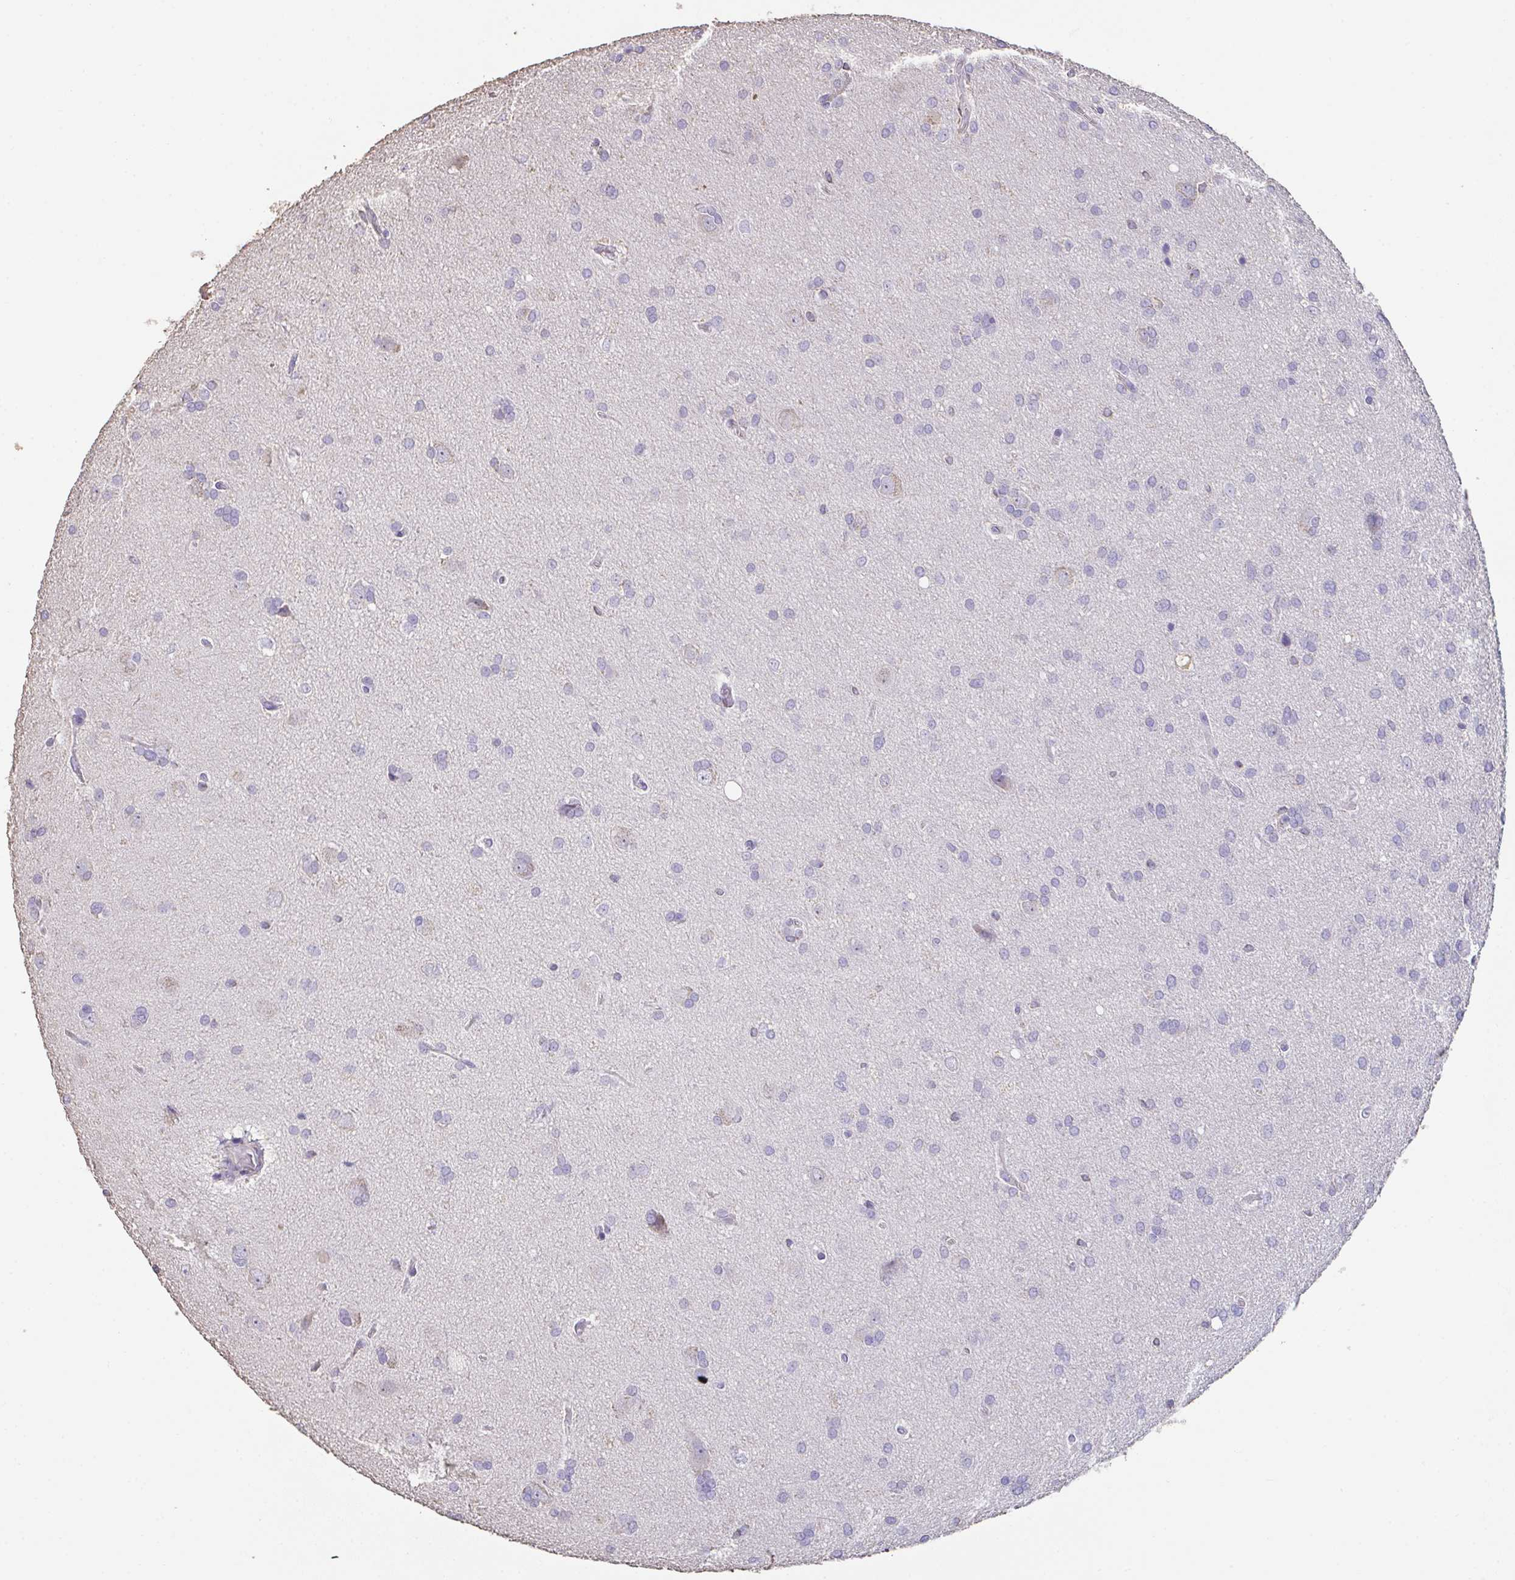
{"staining": {"intensity": "negative", "quantity": "none", "location": "none"}, "tissue": "glioma", "cell_type": "Tumor cells", "image_type": "cancer", "snomed": [{"axis": "morphology", "description": "Glioma, malignant, Low grade"}, {"axis": "topography", "description": "Brain"}], "caption": "A histopathology image of human malignant low-grade glioma is negative for staining in tumor cells. (Stains: DAB (3,3'-diaminobenzidine) IHC with hematoxylin counter stain, Microscopy: brightfield microscopy at high magnification).", "gene": "IL23R", "patient": {"sex": "female", "age": 54}}